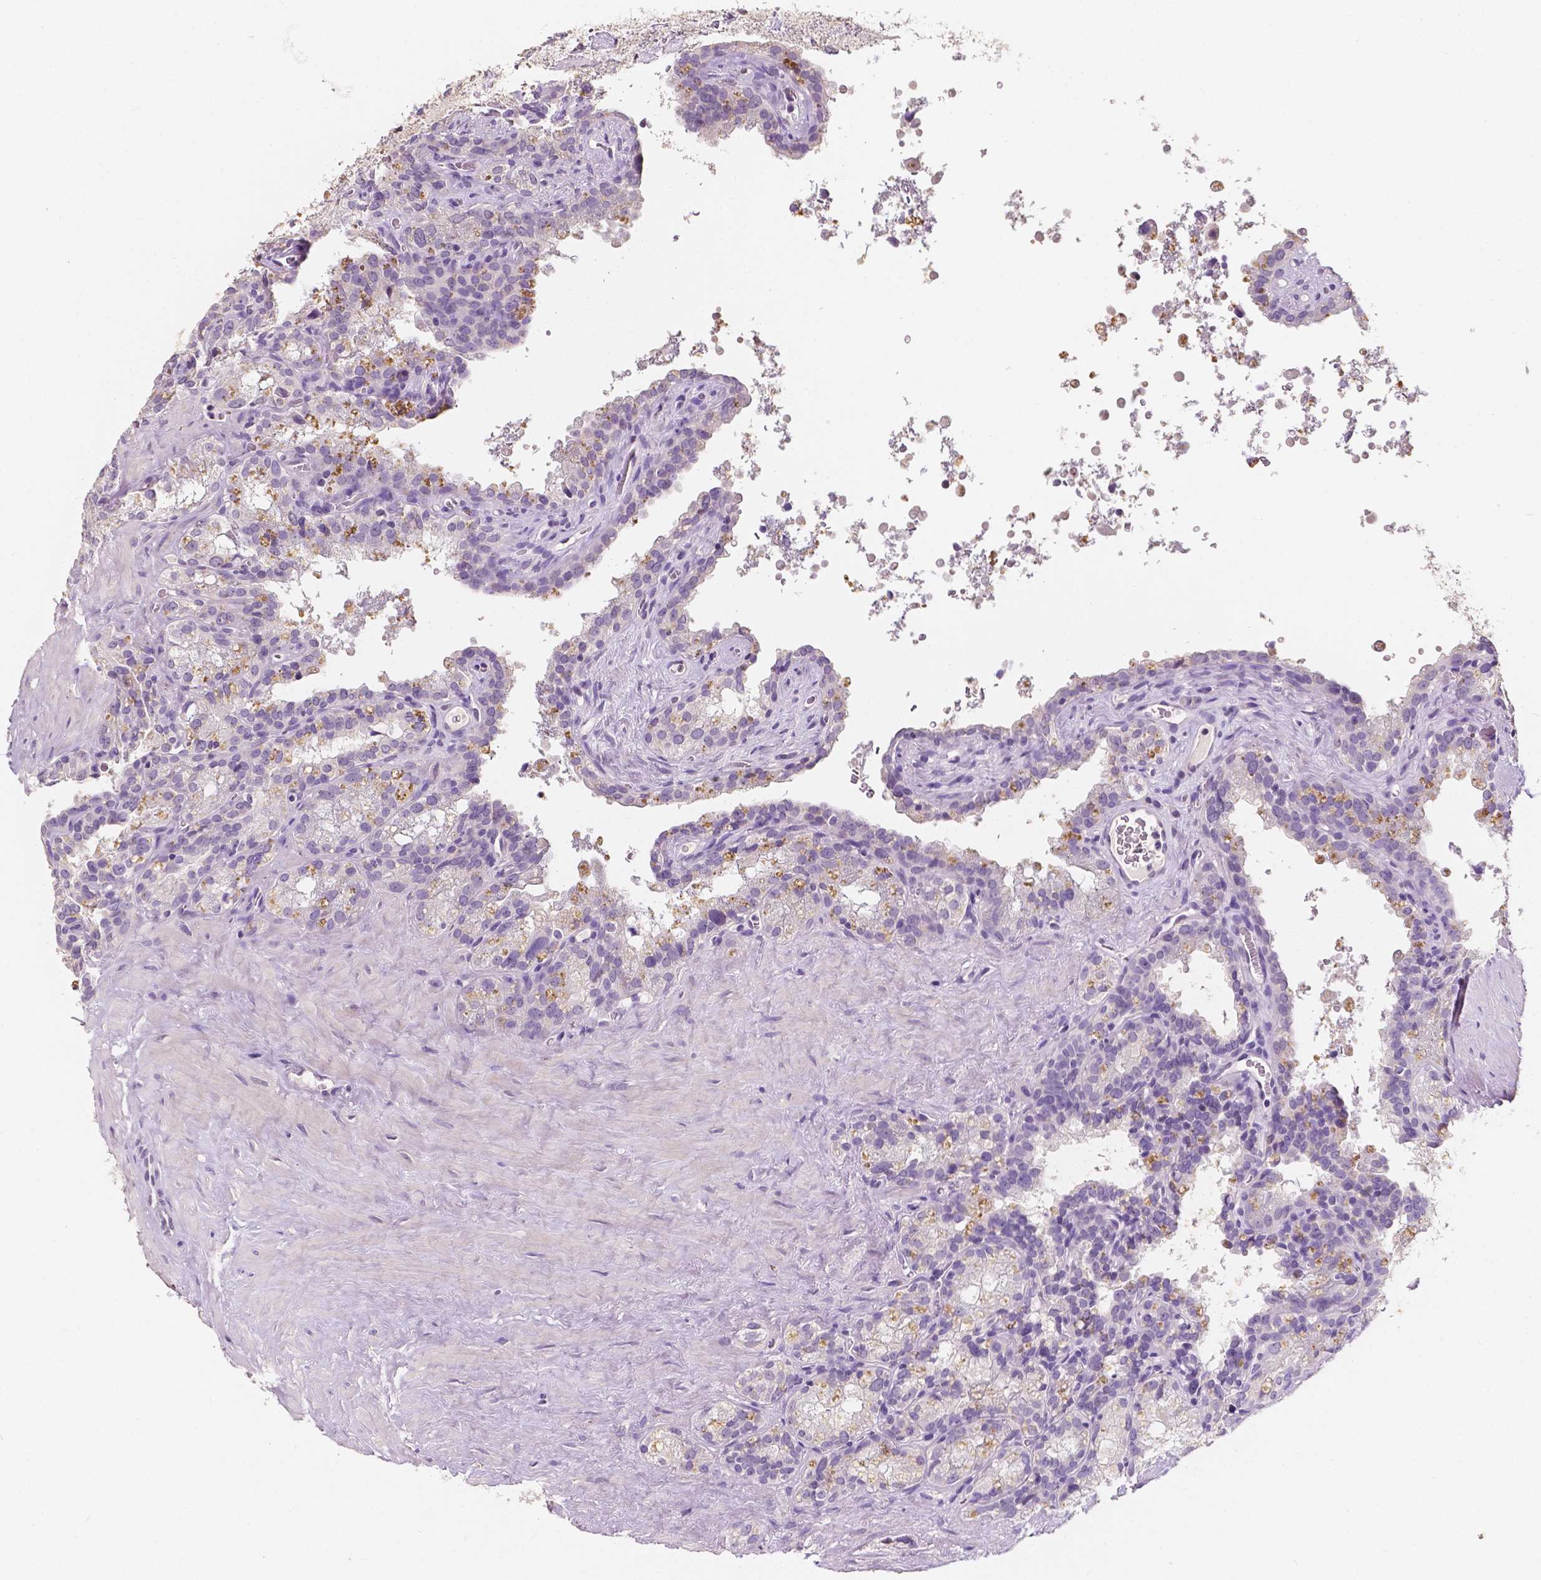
{"staining": {"intensity": "negative", "quantity": "none", "location": "none"}, "tissue": "seminal vesicle", "cell_type": "Glandular cells", "image_type": "normal", "snomed": [{"axis": "morphology", "description": "Normal tissue, NOS"}, {"axis": "topography", "description": "Prostate"}, {"axis": "topography", "description": "Seminal veicle"}], "caption": "Seminal vesicle stained for a protein using immunohistochemistry reveals no expression glandular cells.", "gene": "TAL1", "patient": {"sex": "male", "age": 71}}